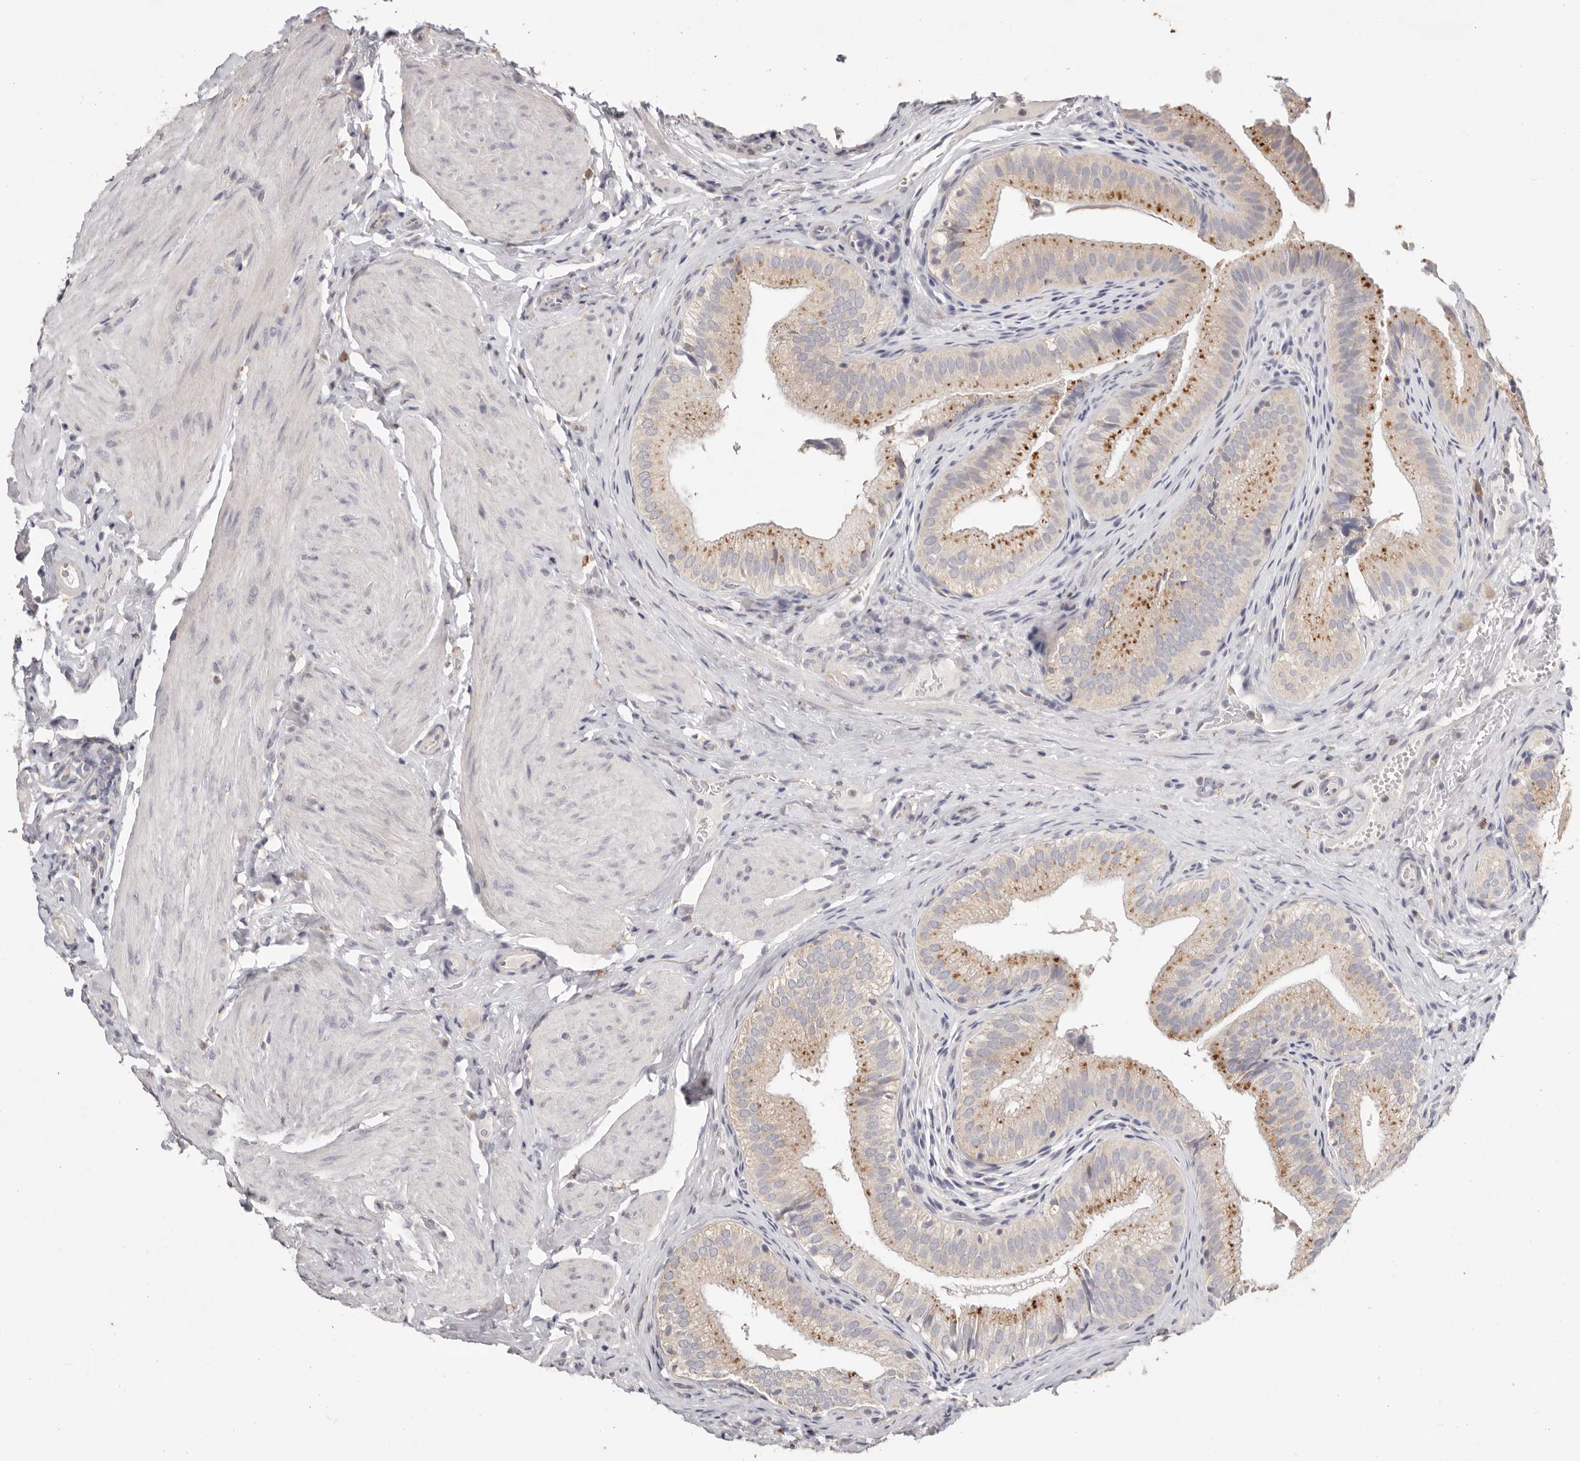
{"staining": {"intensity": "strong", "quantity": ">75%", "location": "cytoplasmic/membranous"}, "tissue": "gallbladder", "cell_type": "Glandular cells", "image_type": "normal", "snomed": [{"axis": "morphology", "description": "Normal tissue, NOS"}, {"axis": "topography", "description": "Gallbladder"}], "caption": "Immunohistochemical staining of unremarkable human gallbladder demonstrates >75% levels of strong cytoplasmic/membranous protein expression in approximately >75% of glandular cells. The staining was performed using DAB to visualize the protein expression in brown, while the nuclei were stained in blue with hematoxylin (Magnification: 20x).", "gene": "WDR77", "patient": {"sex": "female", "age": 30}}